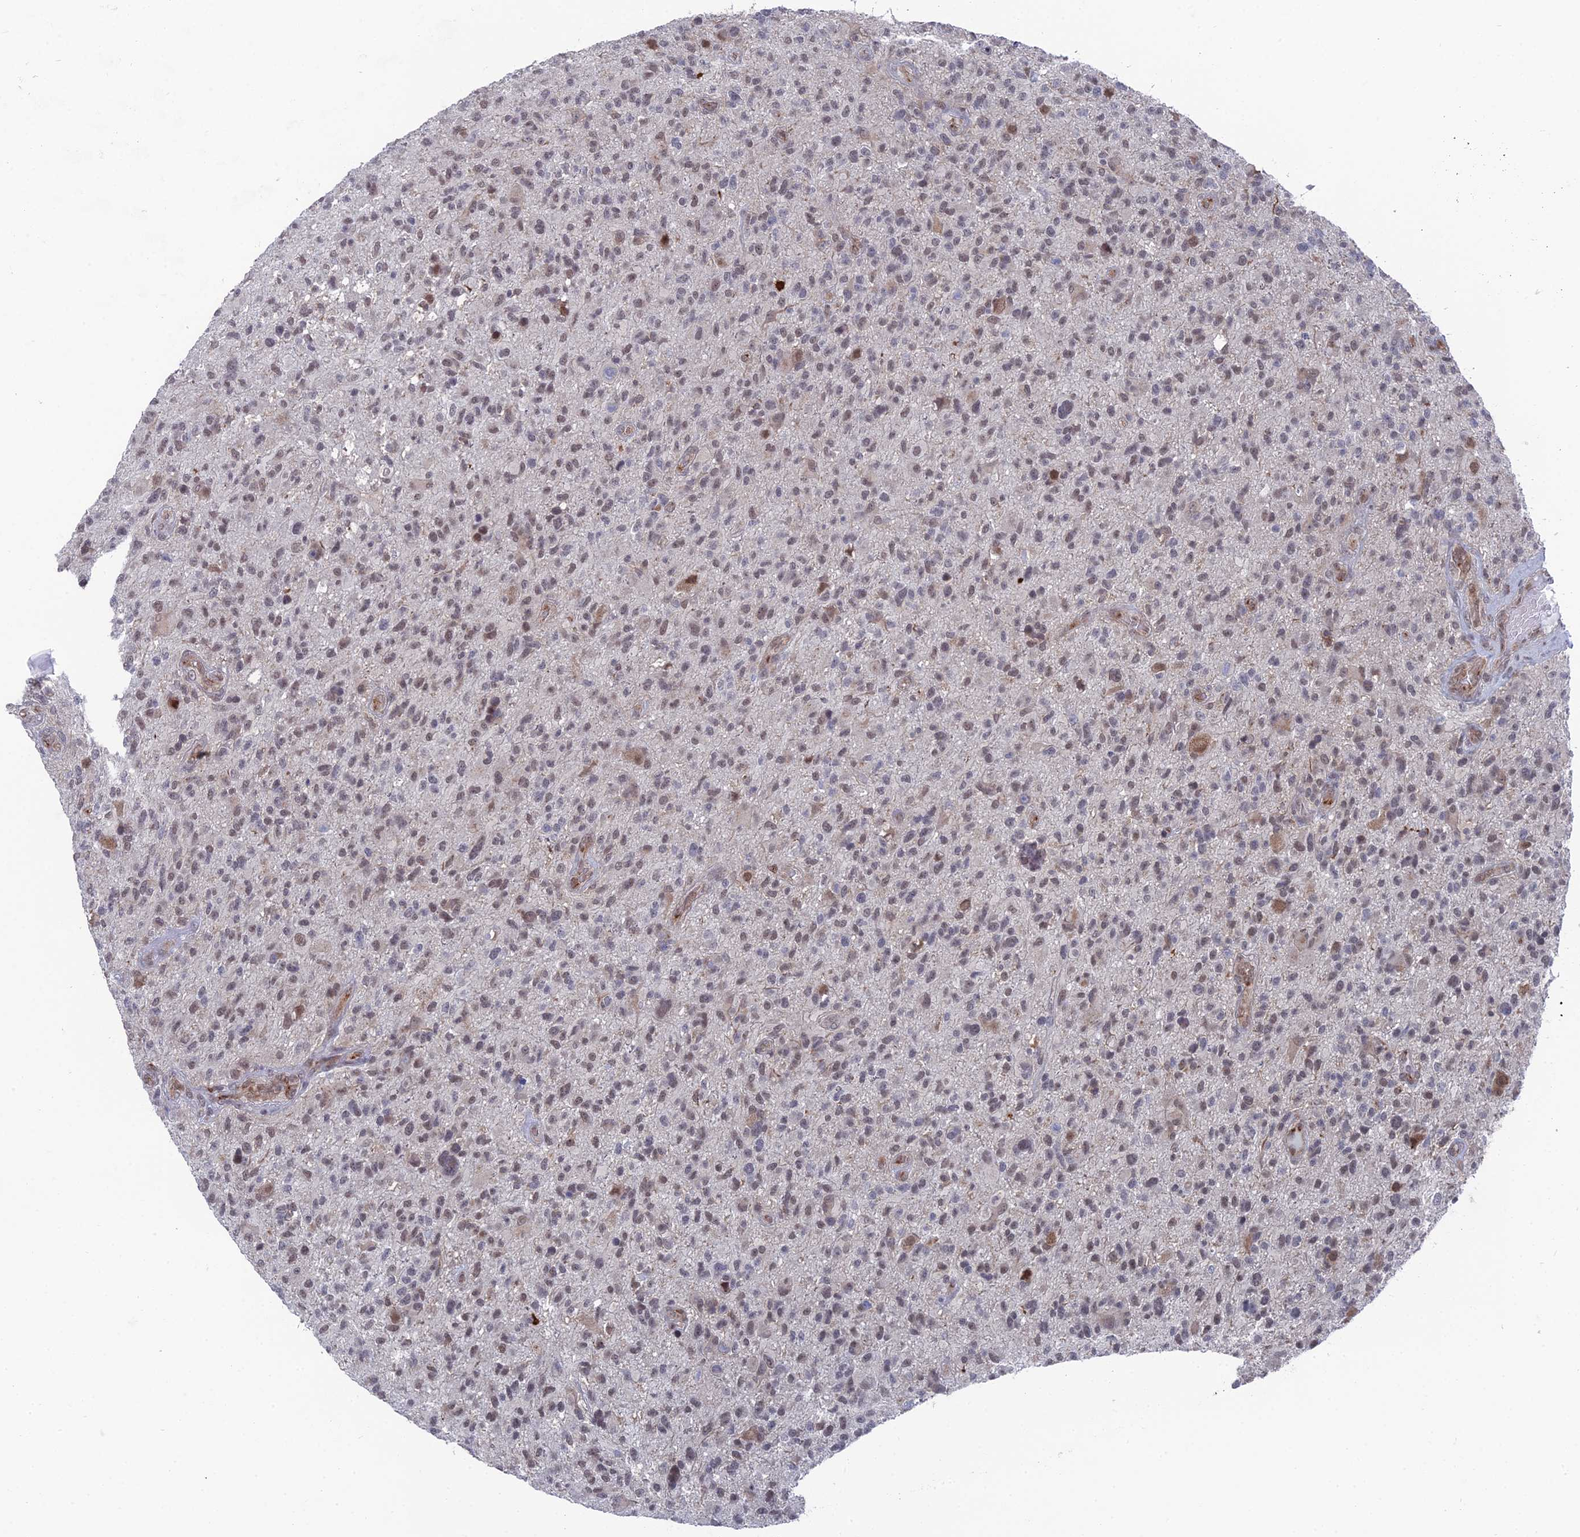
{"staining": {"intensity": "weak", "quantity": "25%-75%", "location": "nuclear"}, "tissue": "glioma", "cell_type": "Tumor cells", "image_type": "cancer", "snomed": [{"axis": "morphology", "description": "Glioma, malignant, High grade"}, {"axis": "topography", "description": "Brain"}], "caption": "Protein expression analysis of human malignant glioma (high-grade) reveals weak nuclear positivity in approximately 25%-75% of tumor cells.", "gene": "FHIP2A", "patient": {"sex": "male", "age": 47}}